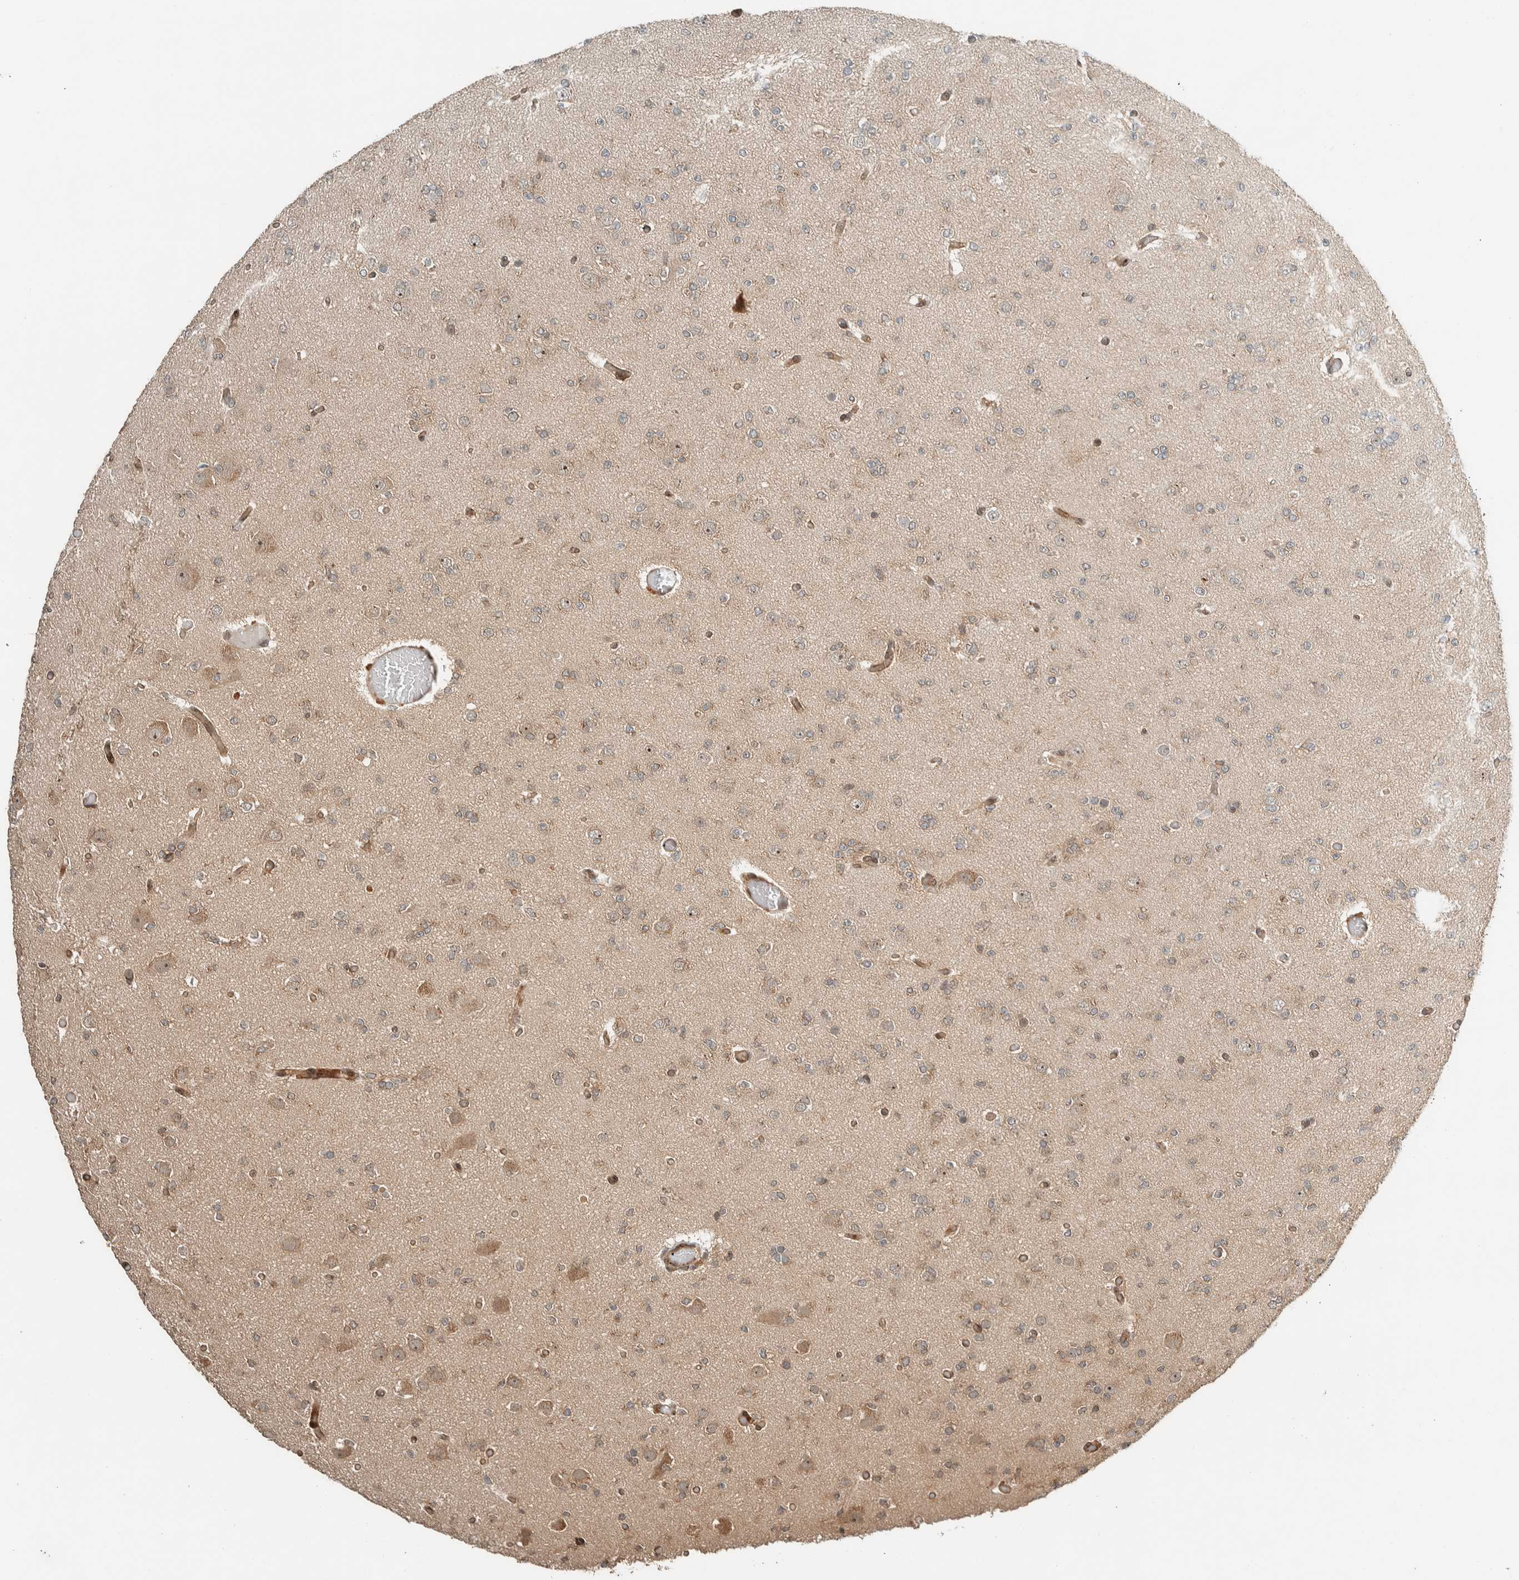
{"staining": {"intensity": "negative", "quantity": "none", "location": "none"}, "tissue": "glioma", "cell_type": "Tumor cells", "image_type": "cancer", "snomed": [{"axis": "morphology", "description": "Glioma, malignant, Low grade"}, {"axis": "topography", "description": "Brain"}], "caption": "DAB immunohistochemical staining of human malignant glioma (low-grade) shows no significant expression in tumor cells.", "gene": "STXBP4", "patient": {"sex": "female", "age": 22}}